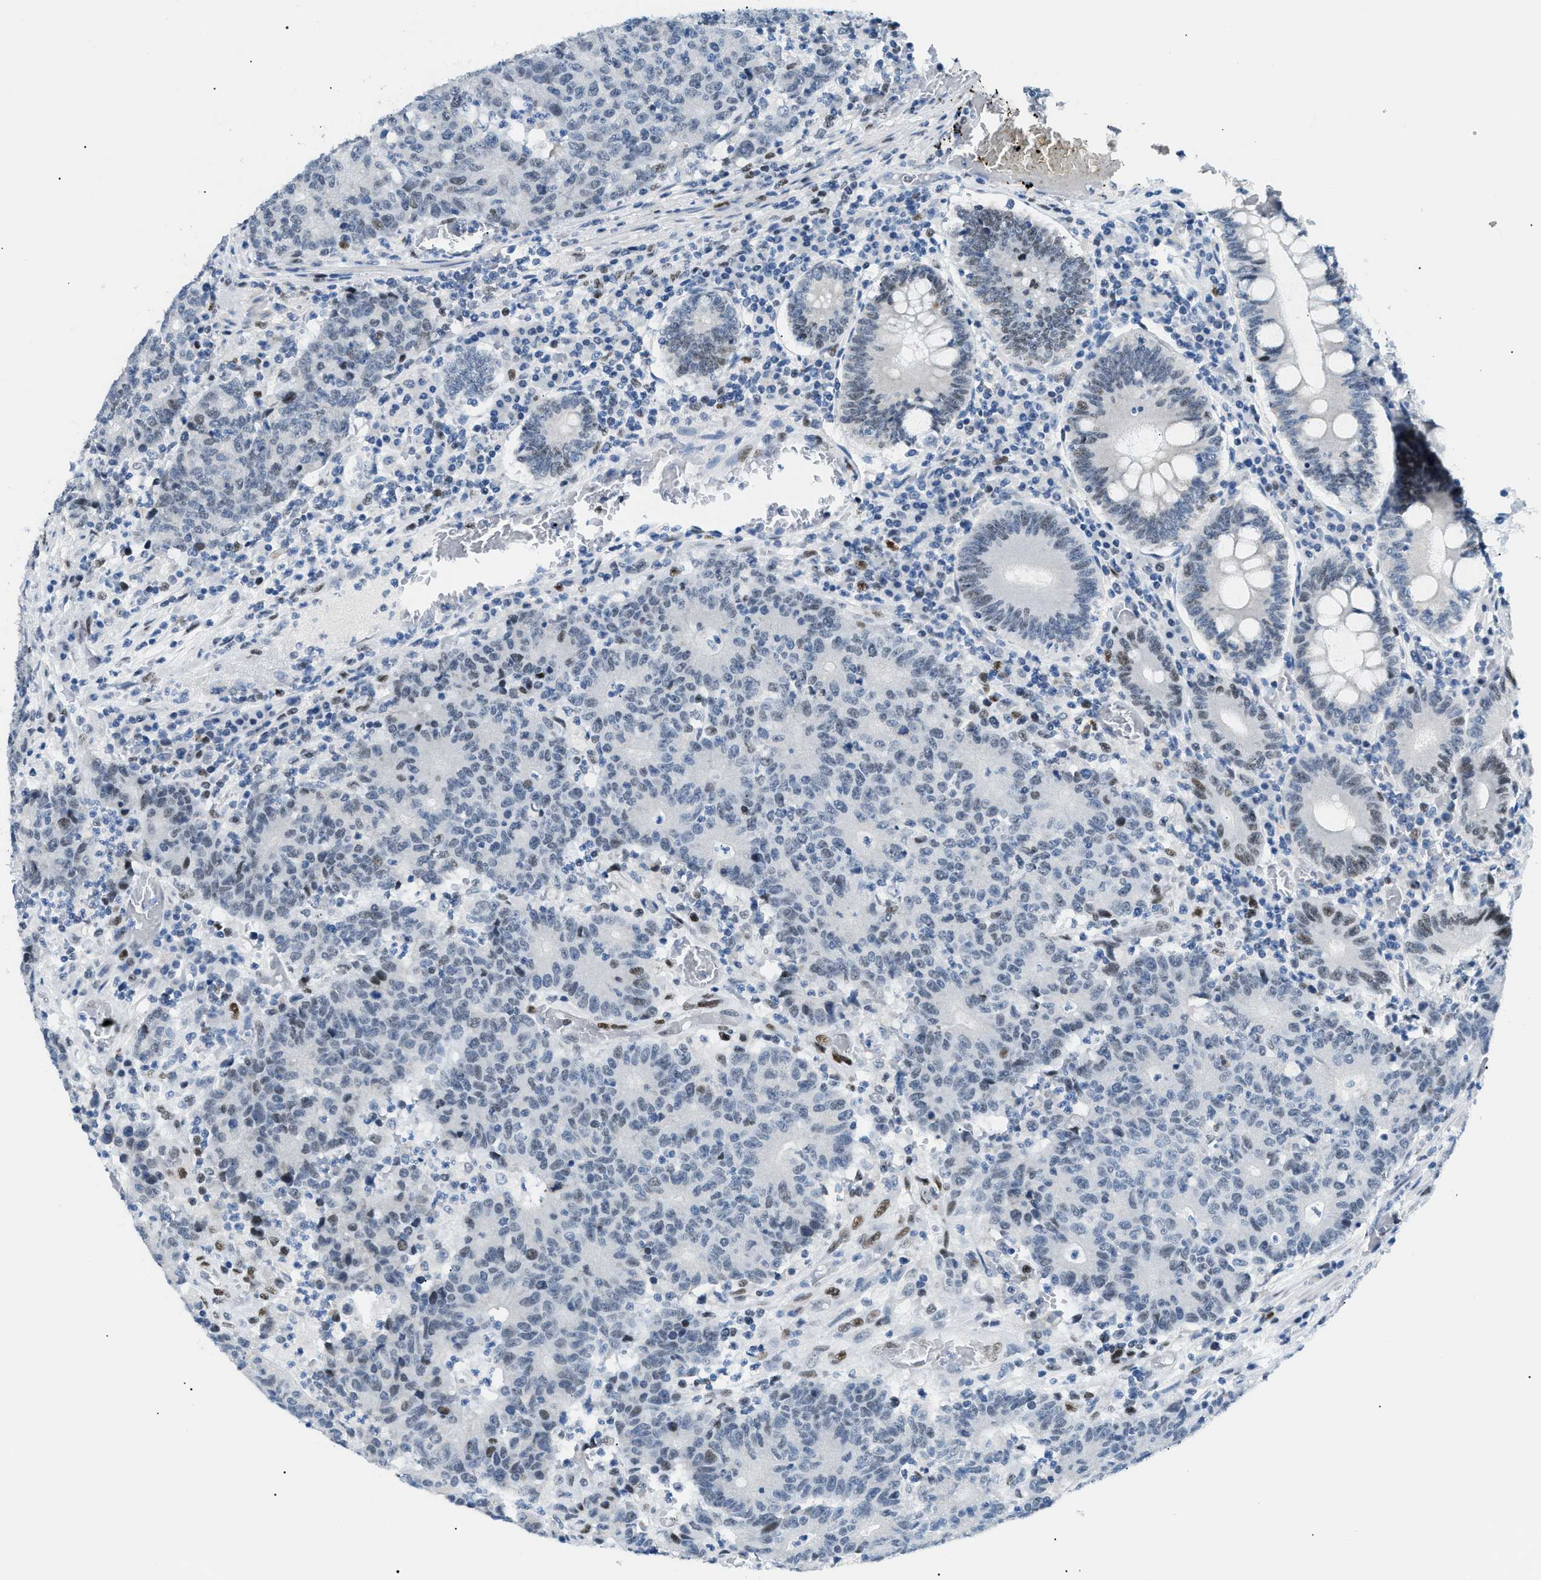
{"staining": {"intensity": "moderate", "quantity": "<25%", "location": "nuclear"}, "tissue": "colorectal cancer", "cell_type": "Tumor cells", "image_type": "cancer", "snomed": [{"axis": "morphology", "description": "Normal tissue, NOS"}, {"axis": "morphology", "description": "Adenocarcinoma, NOS"}, {"axis": "topography", "description": "Colon"}], "caption": "This image shows IHC staining of human colorectal cancer (adenocarcinoma), with low moderate nuclear staining in approximately <25% of tumor cells.", "gene": "SMARCC1", "patient": {"sex": "female", "age": 75}}